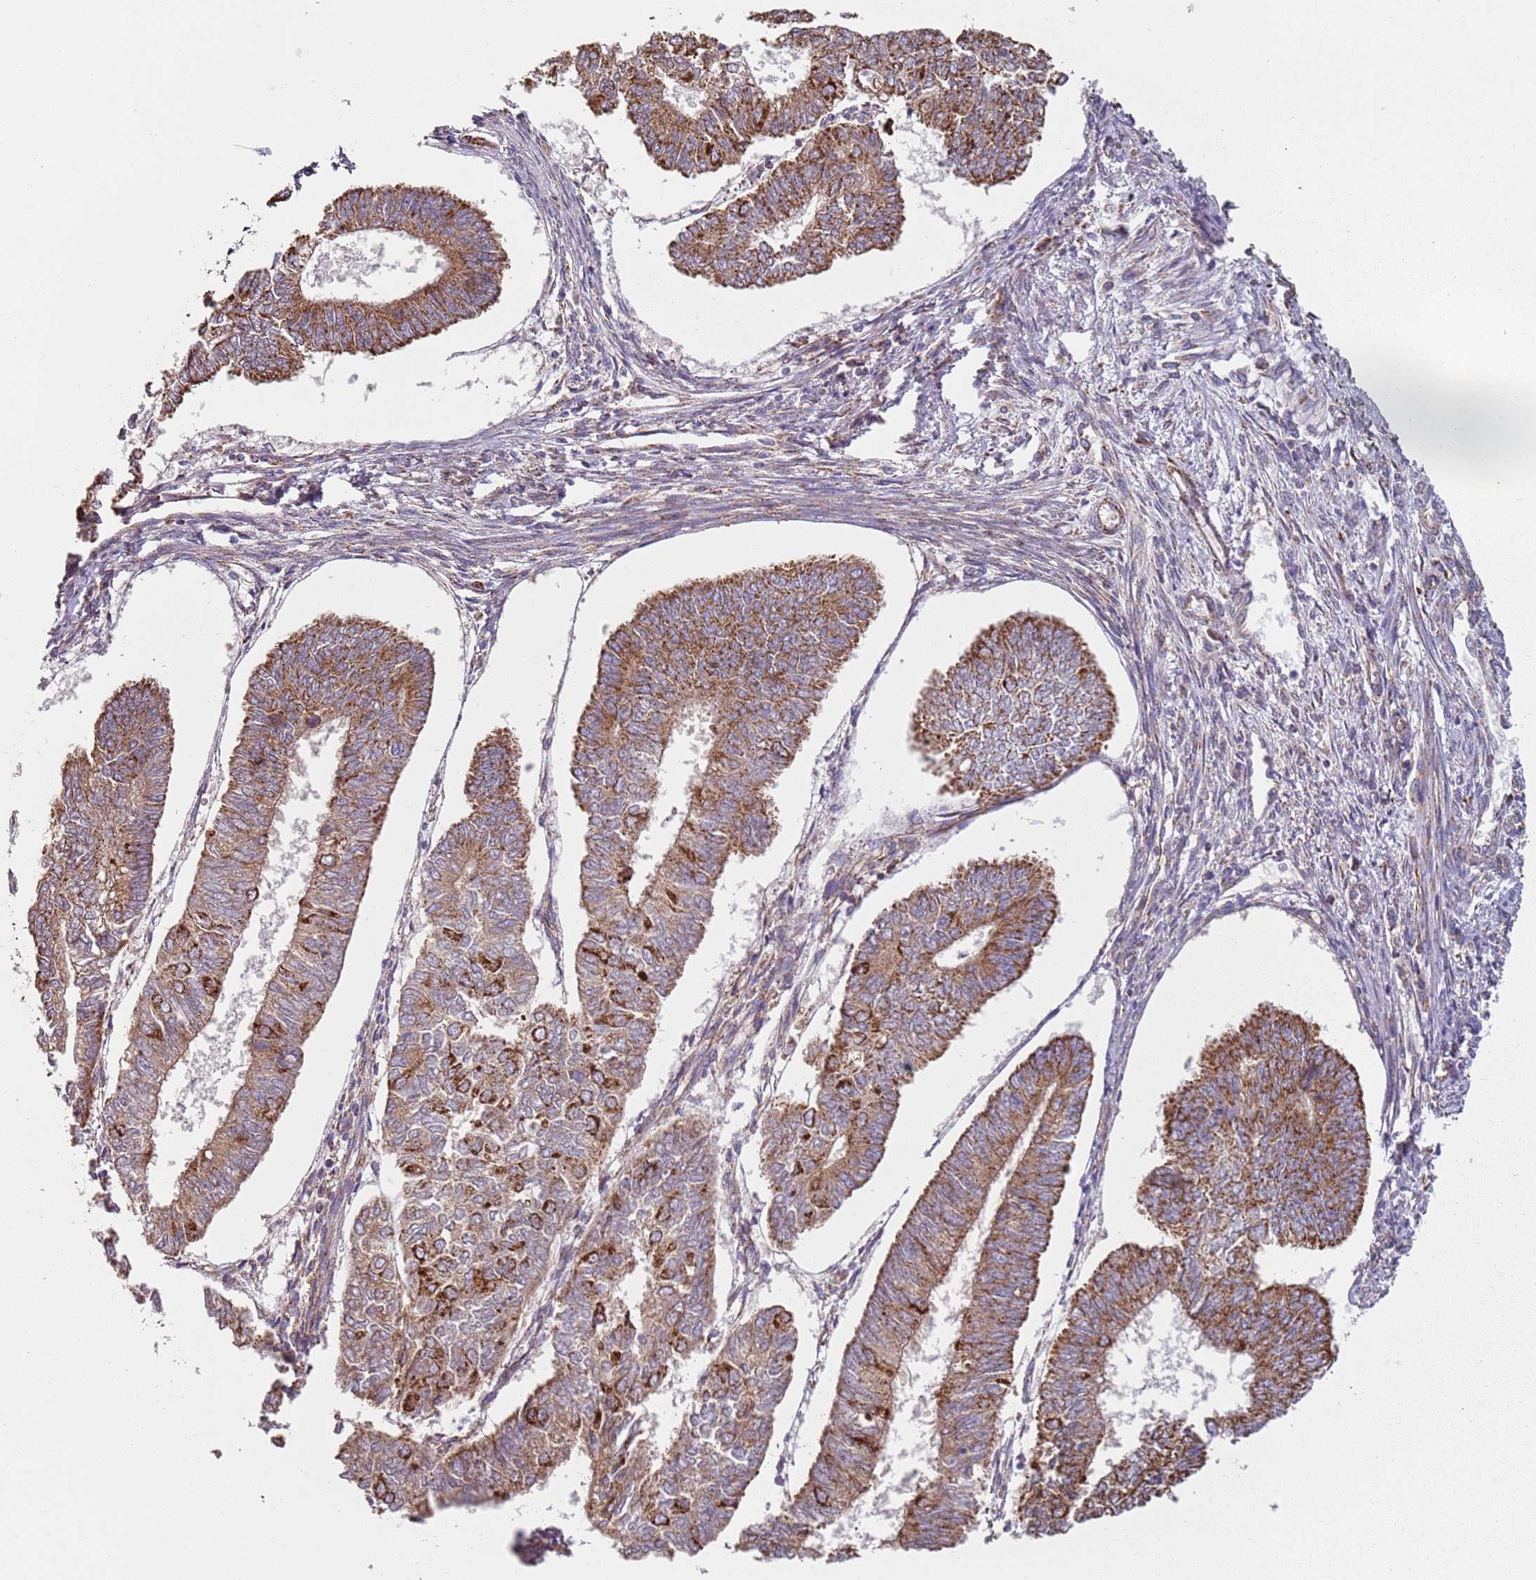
{"staining": {"intensity": "strong", "quantity": ">75%", "location": "cytoplasmic/membranous"}, "tissue": "endometrial cancer", "cell_type": "Tumor cells", "image_type": "cancer", "snomed": [{"axis": "morphology", "description": "Adenocarcinoma, NOS"}, {"axis": "topography", "description": "Endometrium"}], "caption": "Immunohistochemical staining of endometrial adenocarcinoma shows strong cytoplasmic/membranous protein positivity in approximately >75% of tumor cells. Nuclei are stained in blue.", "gene": "ALS2", "patient": {"sex": "female", "age": 68}}